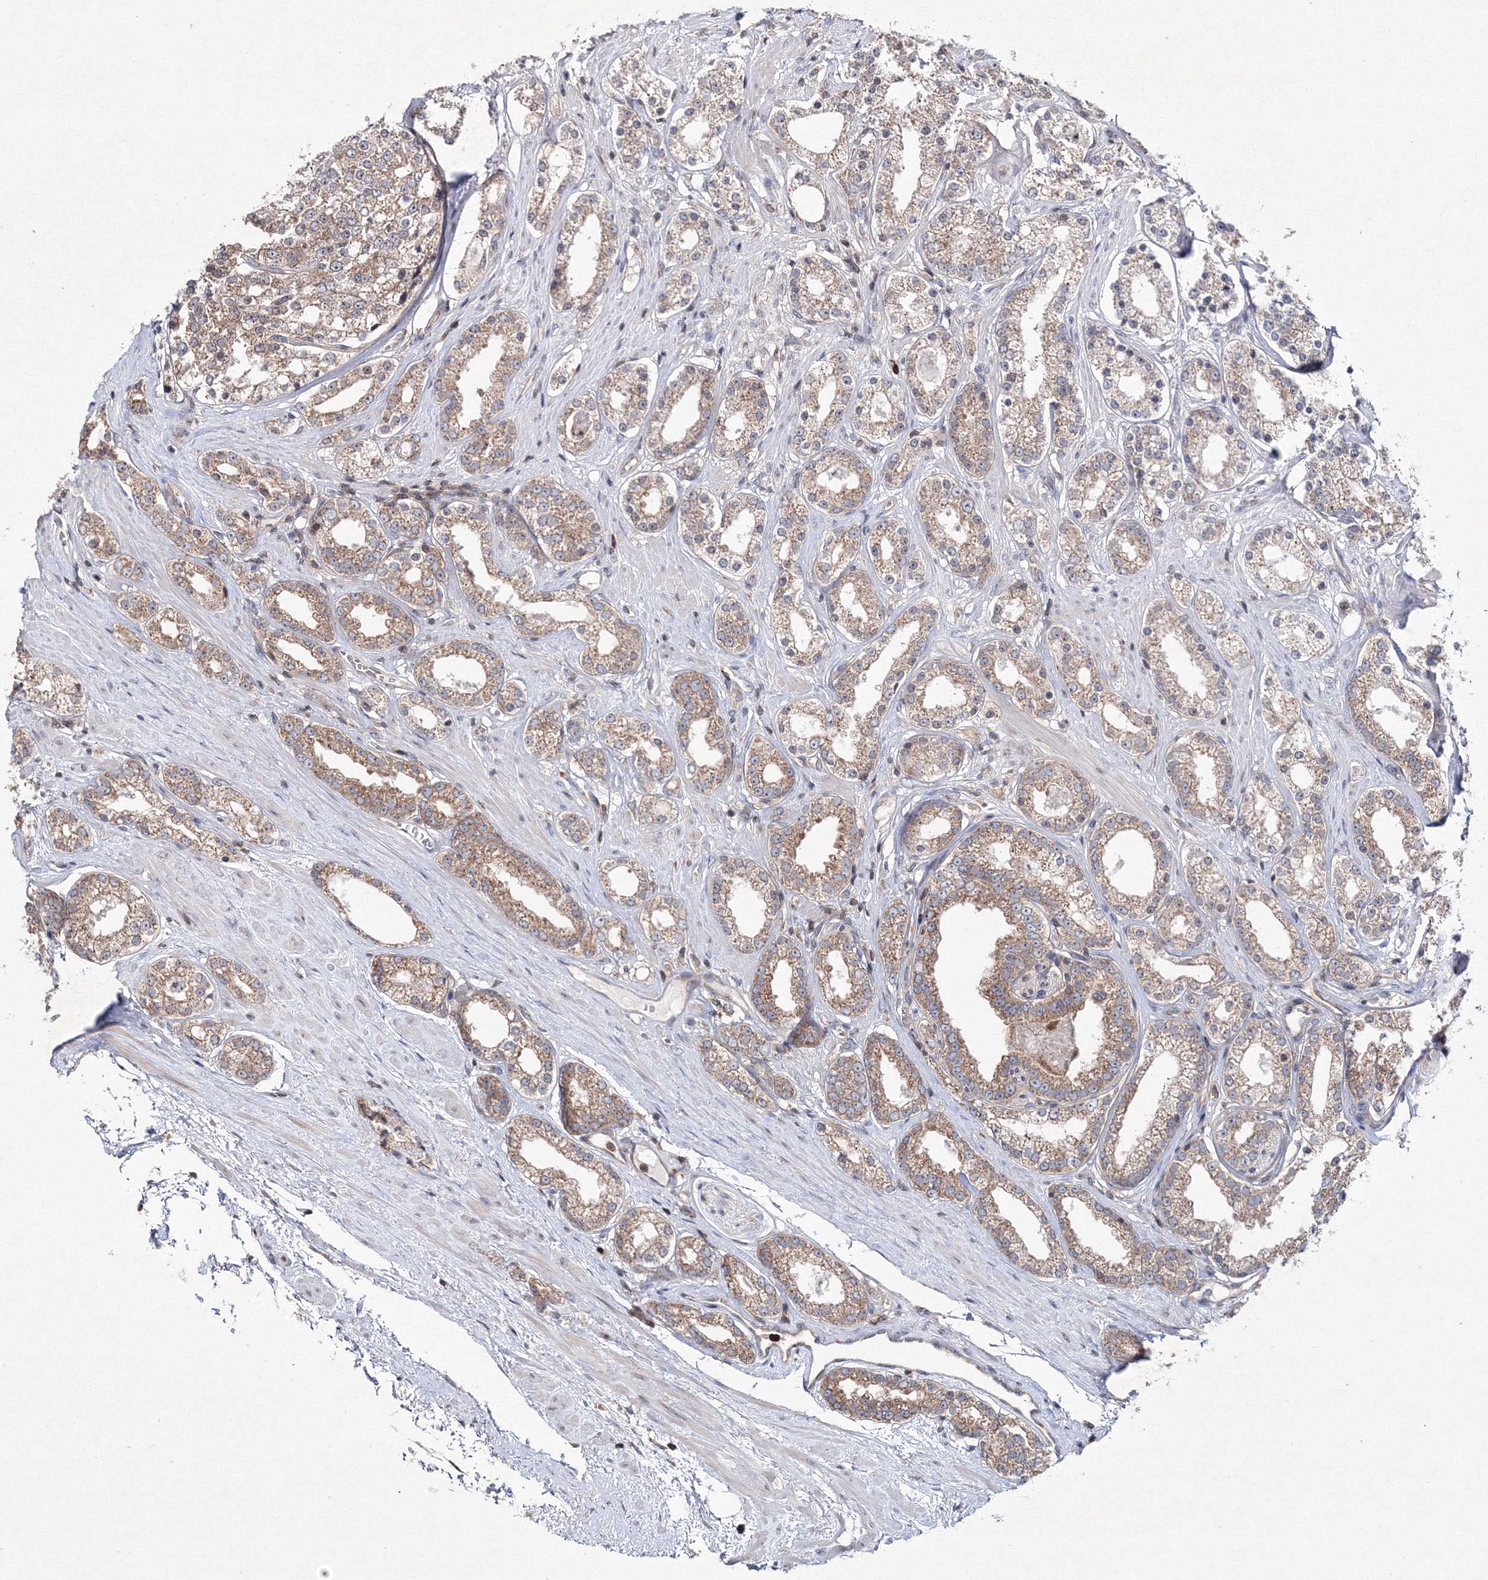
{"staining": {"intensity": "moderate", "quantity": "25%-75%", "location": "cytoplasmic/membranous"}, "tissue": "prostate cancer", "cell_type": "Tumor cells", "image_type": "cancer", "snomed": [{"axis": "morphology", "description": "Normal tissue, NOS"}, {"axis": "morphology", "description": "Adenocarcinoma, High grade"}, {"axis": "topography", "description": "Prostate"}], "caption": "The immunohistochemical stain highlights moderate cytoplasmic/membranous positivity in tumor cells of prostate adenocarcinoma (high-grade) tissue. (IHC, brightfield microscopy, high magnification).", "gene": "MKRN2", "patient": {"sex": "male", "age": 83}}